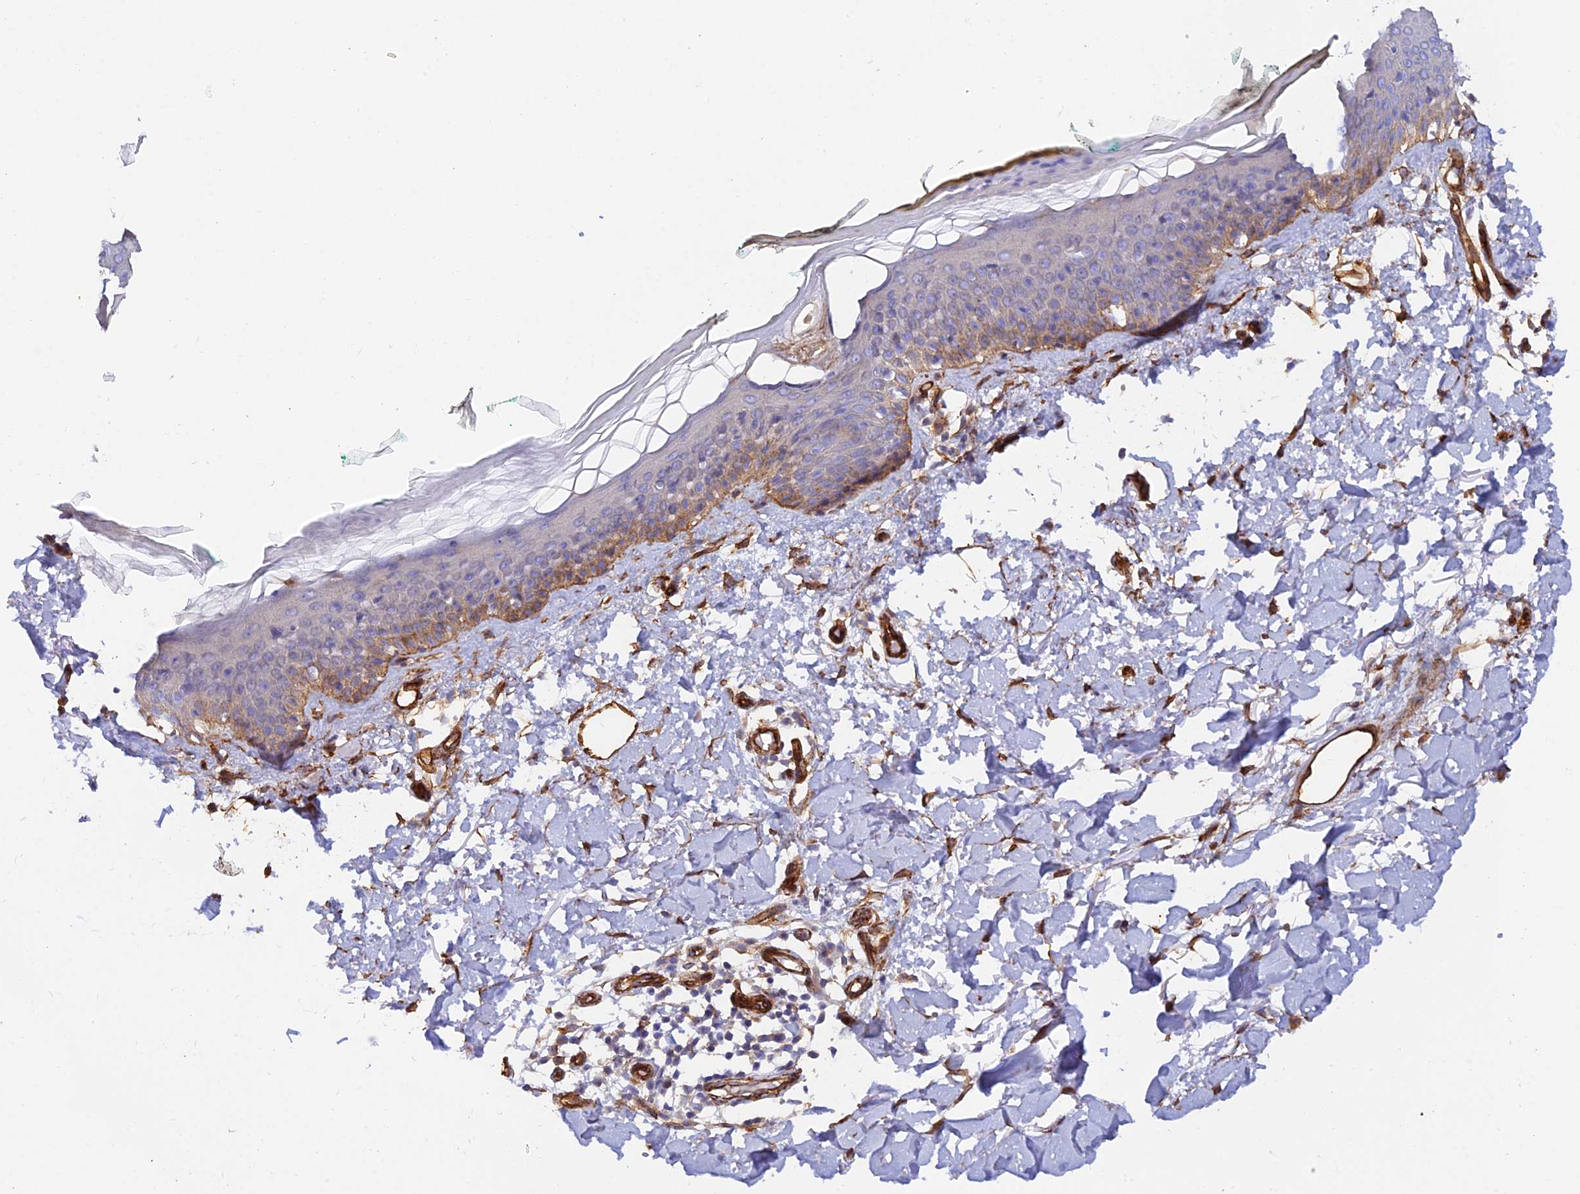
{"staining": {"intensity": "moderate", "quantity": "25%-75%", "location": "cytoplasmic/membranous"}, "tissue": "skin", "cell_type": "Fibroblasts", "image_type": "normal", "snomed": [{"axis": "morphology", "description": "Normal tissue, NOS"}, {"axis": "topography", "description": "Skin"}], "caption": "Approximately 25%-75% of fibroblasts in unremarkable skin show moderate cytoplasmic/membranous protein expression as visualized by brown immunohistochemical staining.", "gene": "MYO9A", "patient": {"sex": "male", "age": 62}}